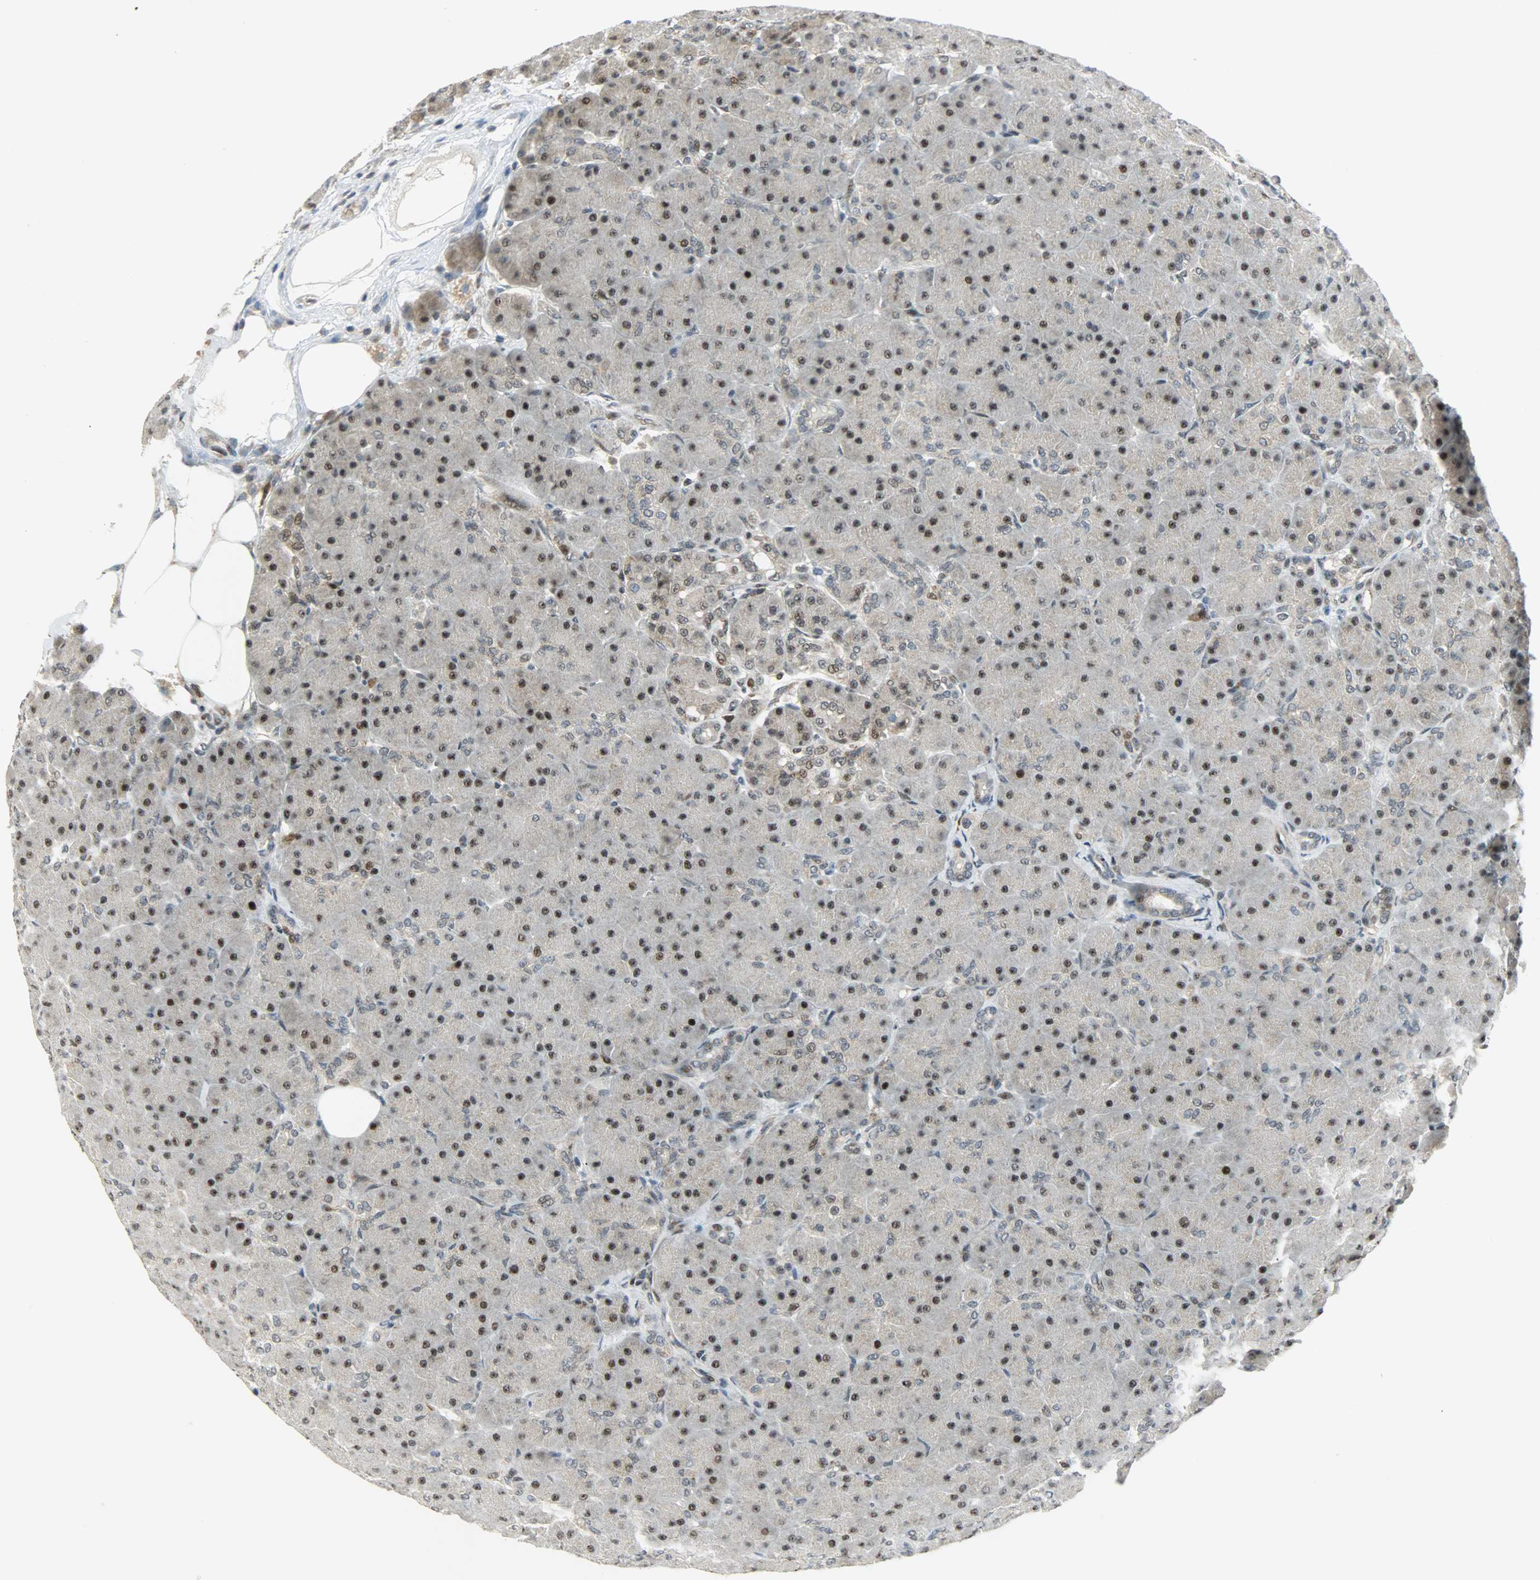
{"staining": {"intensity": "weak", "quantity": "25%-75%", "location": "nuclear"}, "tissue": "pancreas", "cell_type": "Exocrine glandular cells", "image_type": "normal", "snomed": [{"axis": "morphology", "description": "Normal tissue, NOS"}, {"axis": "topography", "description": "Pancreas"}], "caption": "Immunohistochemical staining of unremarkable pancreas demonstrates low levels of weak nuclear expression in about 25%-75% of exocrine glandular cells. The staining is performed using DAB (3,3'-diaminobenzidine) brown chromogen to label protein expression. The nuclei are counter-stained blue using hematoxylin.", "gene": "IL15", "patient": {"sex": "male", "age": 66}}